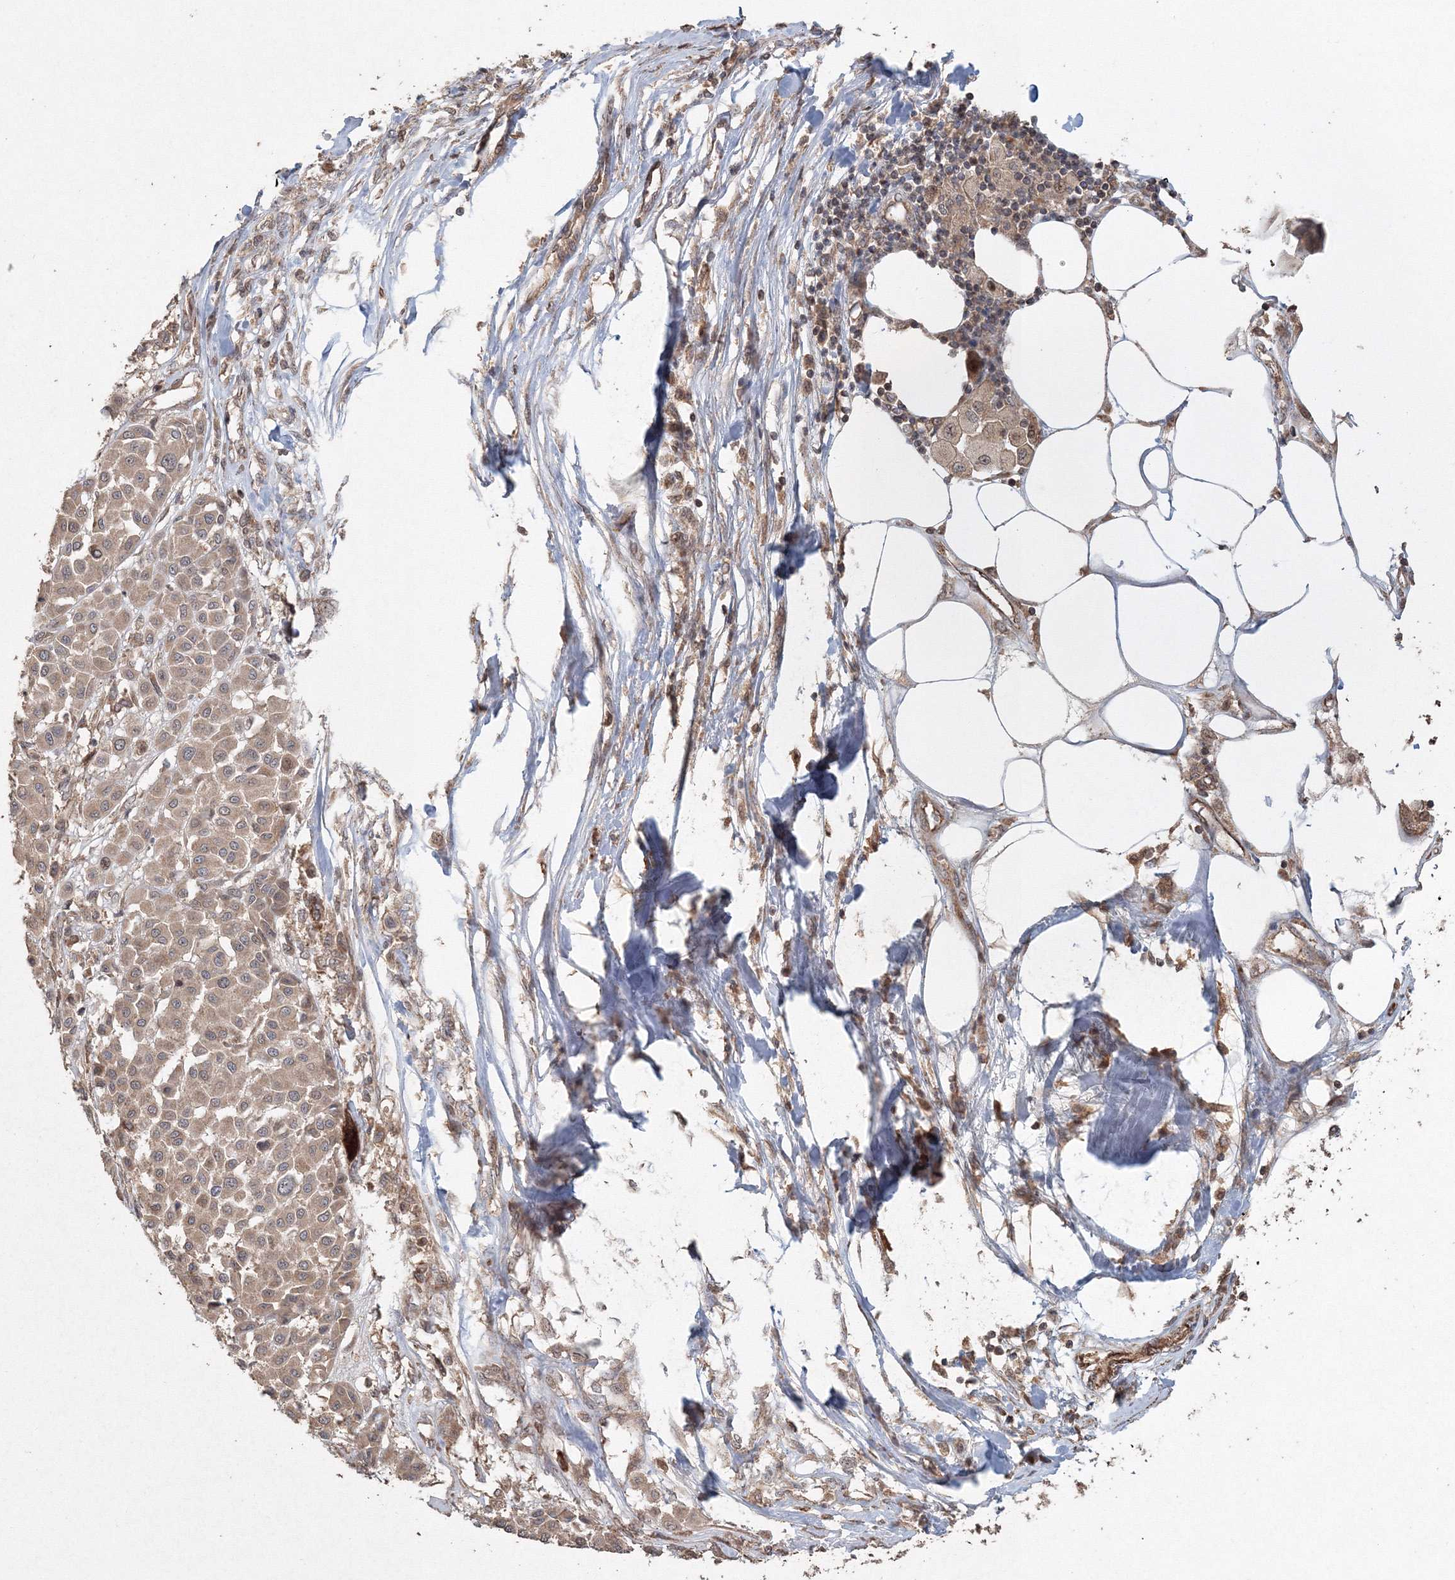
{"staining": {"intensity": "weak", "quantity": "<25%", "location": "cytoplasmic/membranous"}, "tissue": "melanoma", "cell_type": "Tumor cells", "image_type": "cancer", "snomed": [{"axis": "morphology", "description": "Malignant melanoma, Metastatic site"}, {"axis": "topography", "description": "Soft tissue"}], "caption": "Malignant melanoma (metastatic site) was stained to show a protein in brown. There is no significant positivity in tumor cells.", "gene": "ANAPC16", "patient": {"sex": "male", "age": 41}}